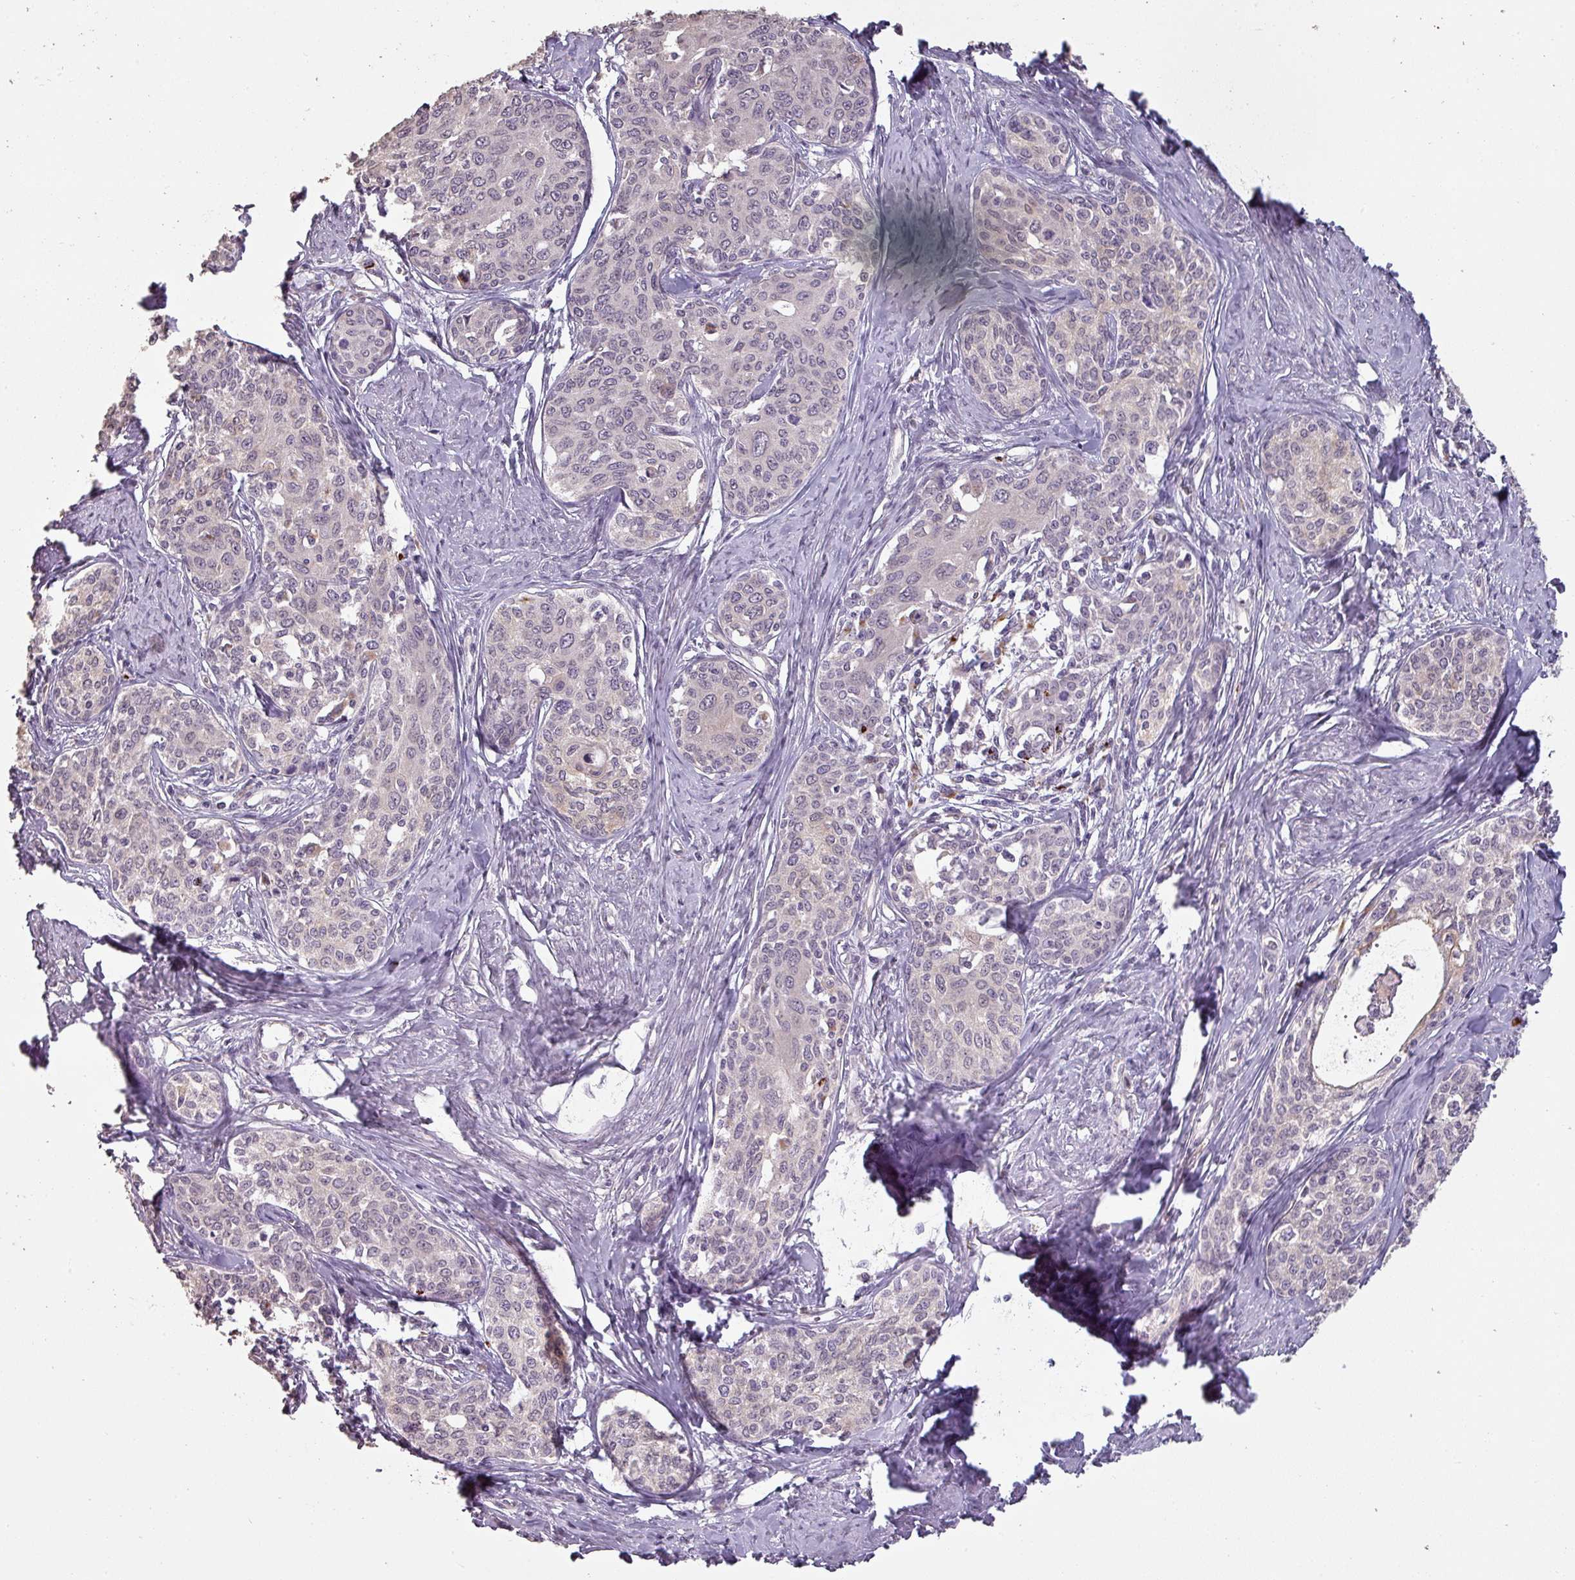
{"staining": {"intensity": "weak", "quantity": "<25%", "location": "cytoplasmic/membranous"}, "tissue": "cervical cancer", "cell_type": "Tumor cells", "image_type": "cancer", "snomed": [{"axis": "morphology", "description": "Squamous cell carcinoma, NOS"}, {"axis": "morphology", "description": "Adenocarcinoma, NOS"}, {"axis": "topography", "description": "Cervix"}], "caption": "This histopathology image is of cervical squamous cell carcinoma stained with IHC to label a protein in brown with the nuclei are counter-stained blue. There is no positivity in tumor cells.", "gene": "LYPLA1", "patient": {"sex": "female", "age": 52}}